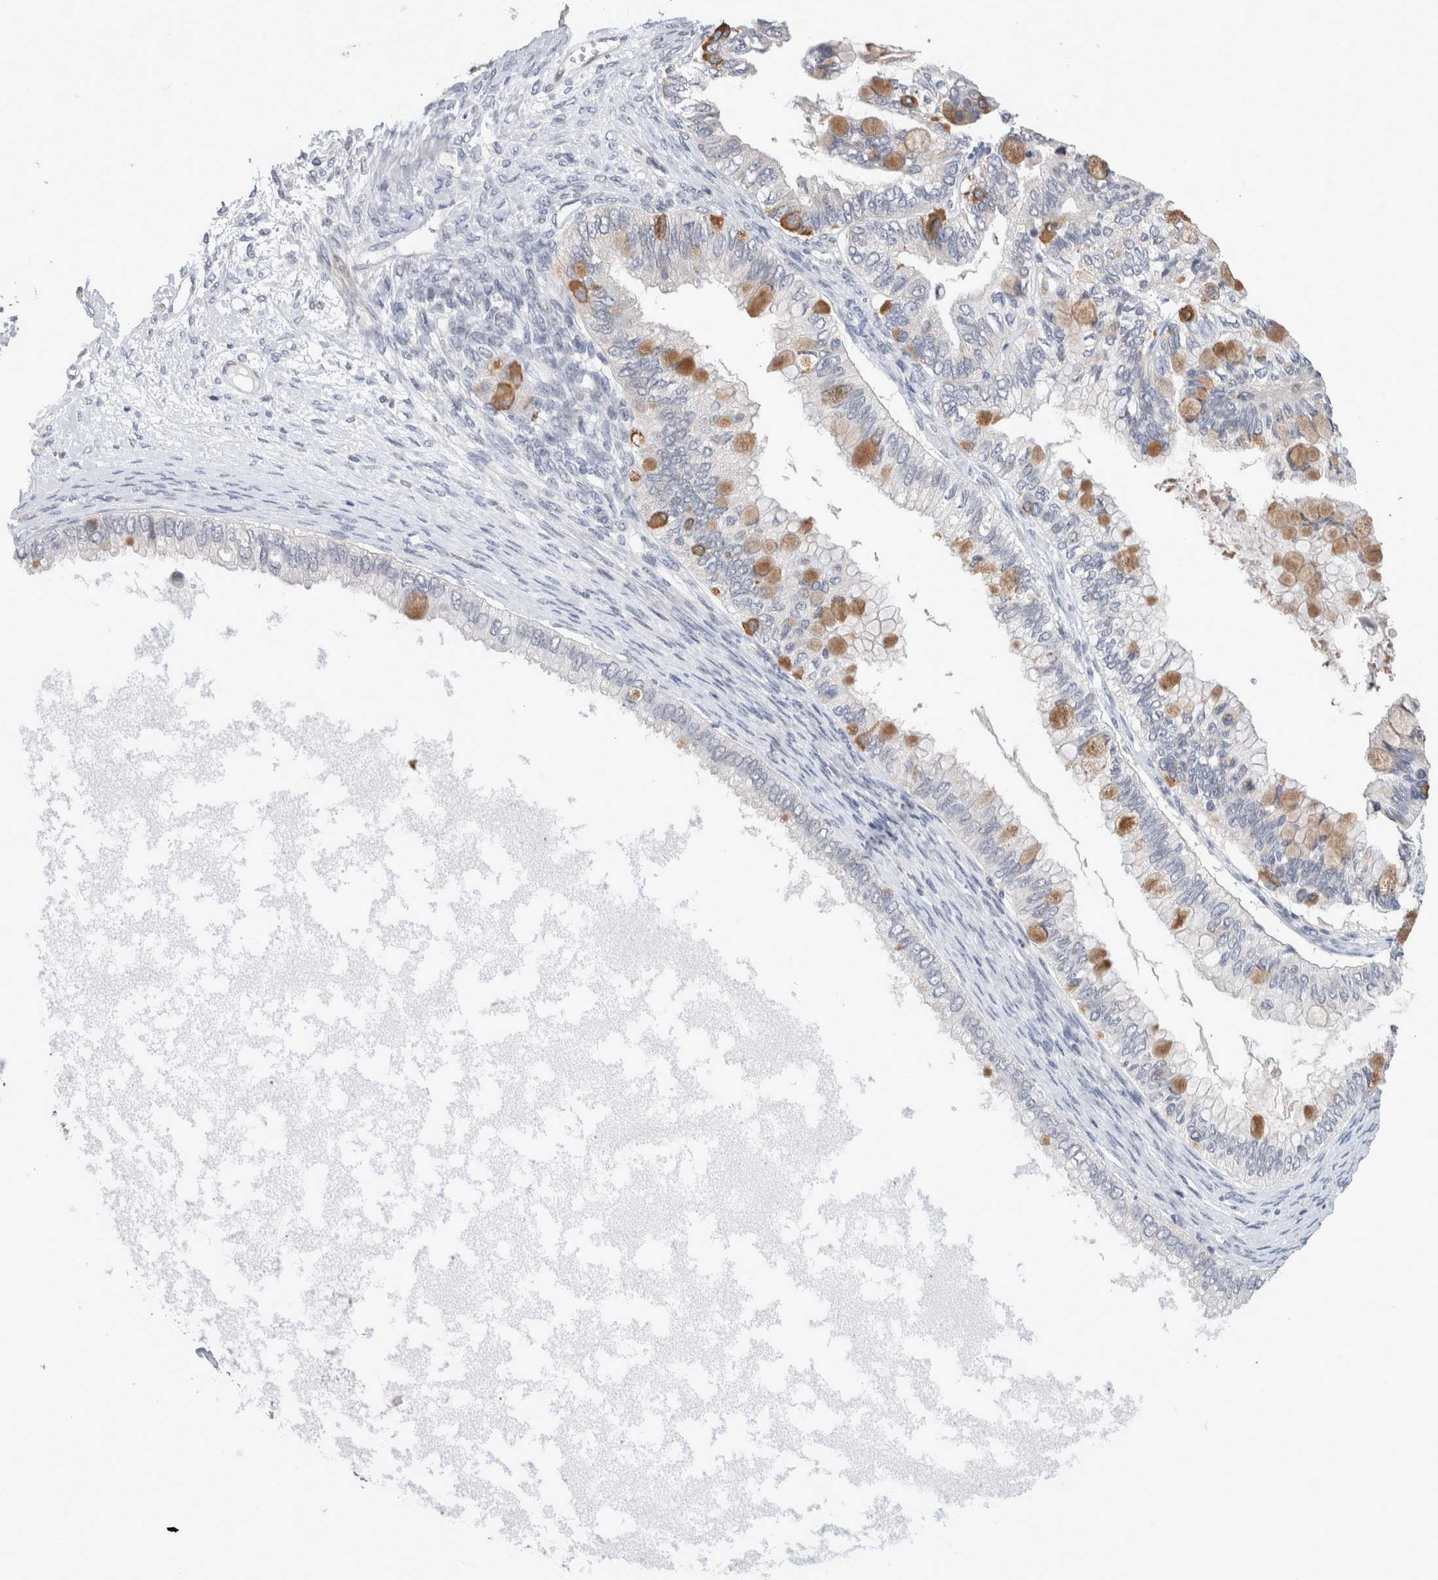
{"staining": {"intensity": "moderate", "quantity": "25%-75%", "location": "cytoplasmic/membranous"}, "tissue": "ovarian cancer", "cell_type": "Tumor cells", "image_type": "cancer", "snomed": [{"axis": "morphology", "description": "Cystadenocarcinoma, mucinous, NOS"}, {"axis": "topography", "description": "Ovary"}], "caption": "DAB (3,3'-diaminobenzidine) immunohistochemical staining of human ovarian mucinous cystadenocarcinoma exhibits moderate cytoplasmic/membranous protein positivity in about 25%-75% of tumor cells.", "gene": "CRYBG1", "patient": {"sex": "female", "age": 80}}